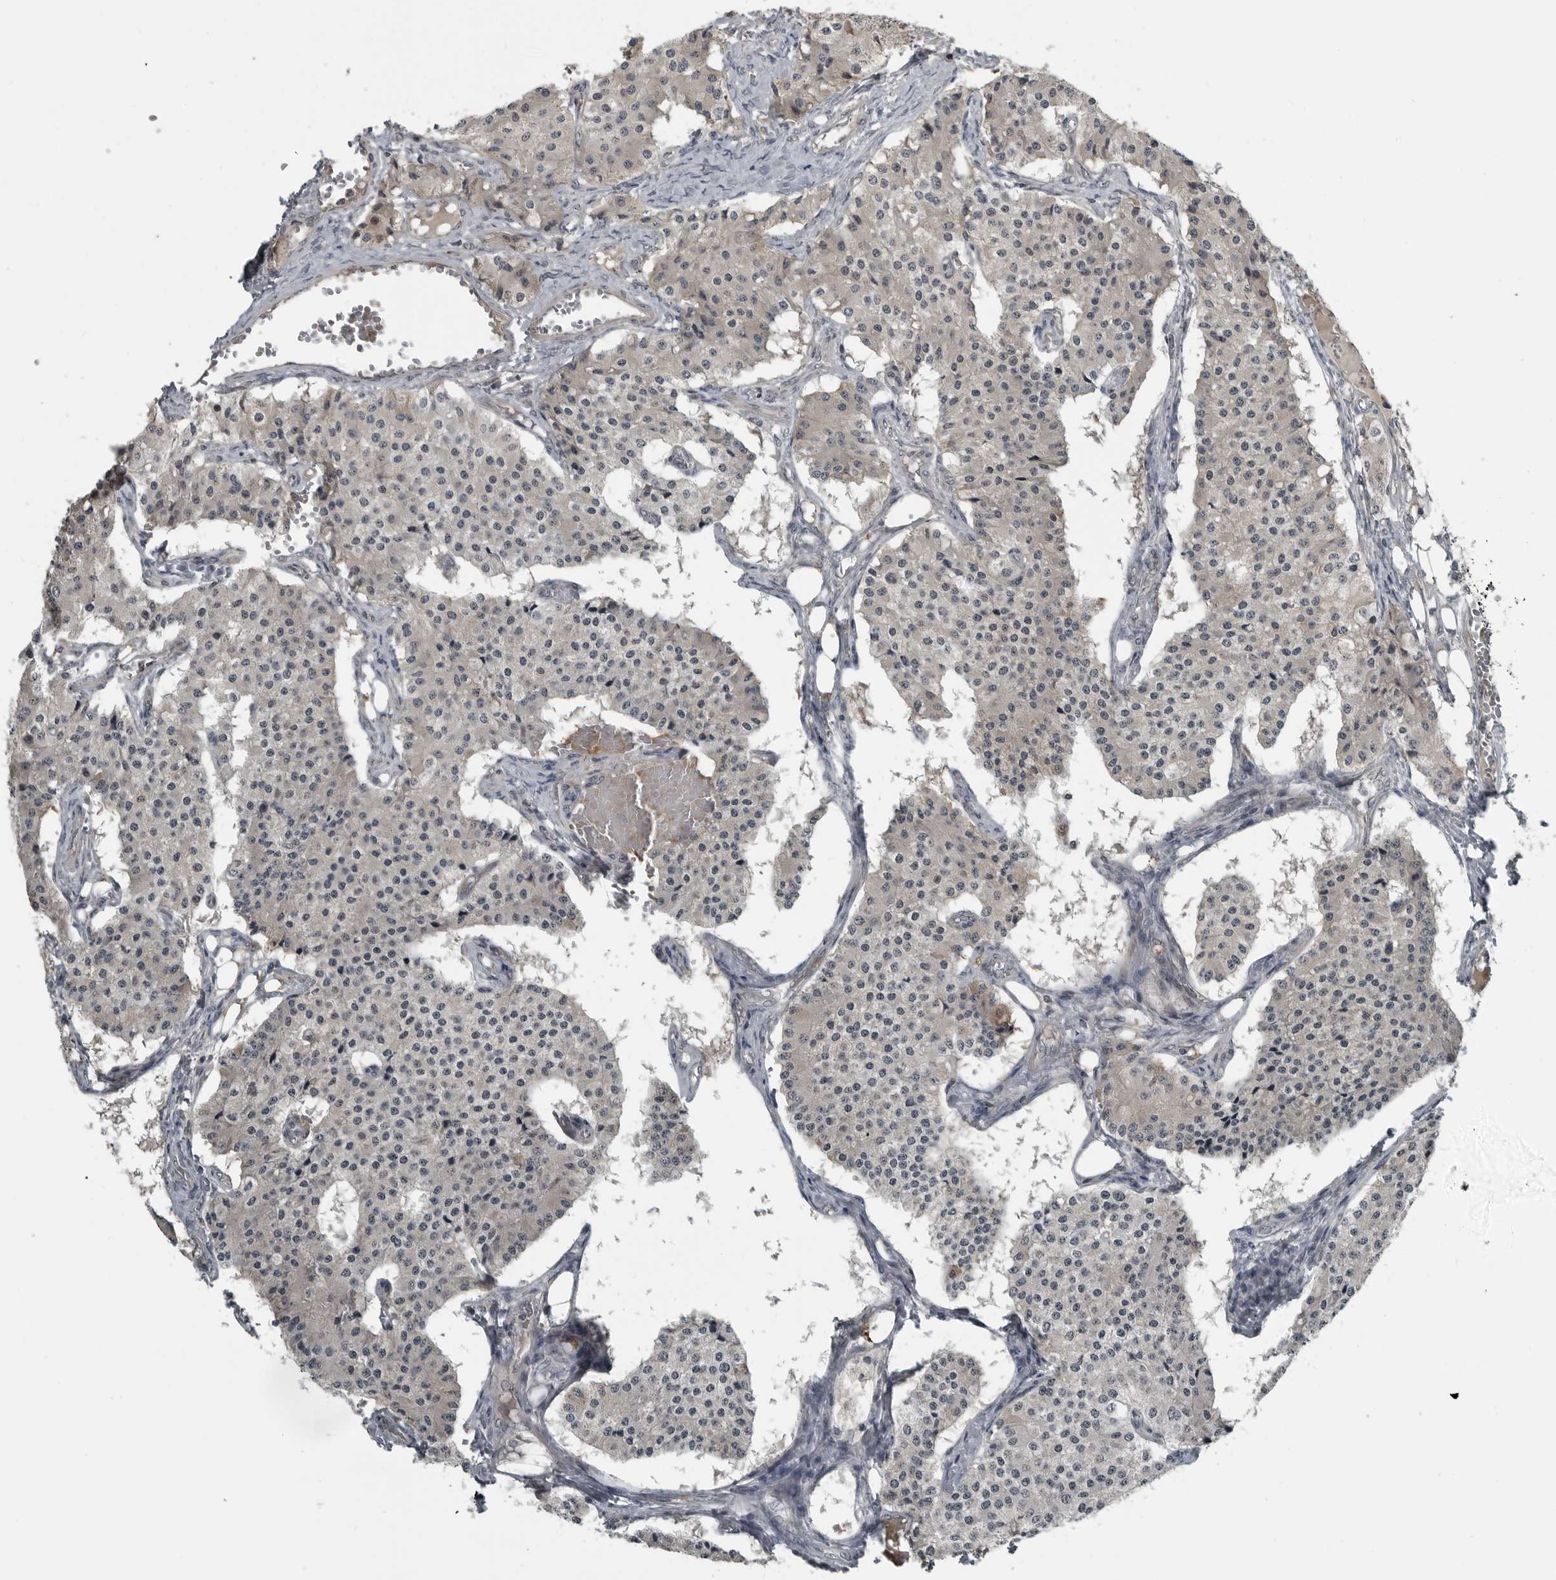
{"staining": {"intensity": "negative", "quantity": "none", "location": "none"}, "tissue": "carcinoid", "cell_type": "Tumor cells", "image_type": "cancer", "snomed": [{"axis": "morphology", "description": "Carcinoid, malignant, NOS"}, {"axis": "topography", "description": "Colon"}], "caption": "High magnification brightfield microscopy of malignant carcinoid stained with DAB (brown) and counterstained with hematoxylin (blue): tumor cells show no significant expression.", "gene": "GAK", "patient": {"sex": "female", "age": 52}}